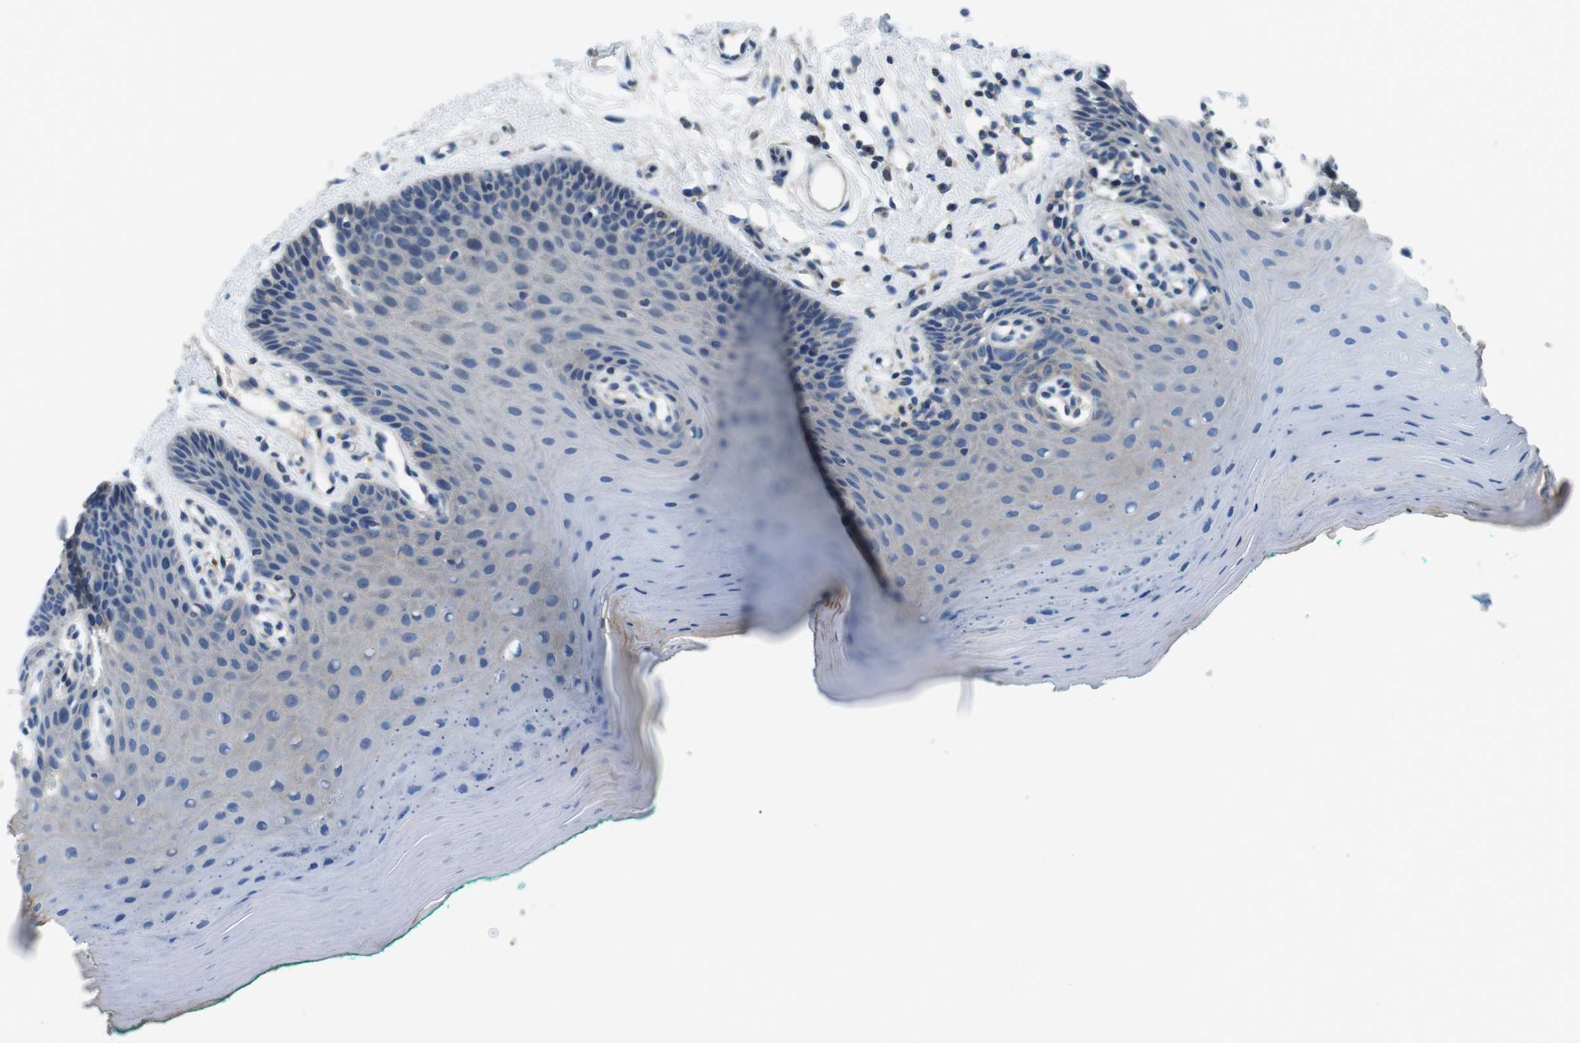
{"staining": {"intensity": "weak", "quantity": "<25%", "location": "cytoplasmic/membranous"}, "tissue": "oral mucosa", "cell_type": "Squamous epithelial cells", "image_type": "normal", "snomed": [{"axis": "morphology", "description": "Normal tissue, NOS"}, {"axis": "topography", "description": "Skeletal muscle"}, {"axis": "topography", "description": "Oral tissue"}], "caption": "Oral mucosa stained for a protein using immunohistochemistry reveals no staining squamous epithelial cells.", "gene": "DENND4C", "patient": {"sex": "male", "age": 58}}